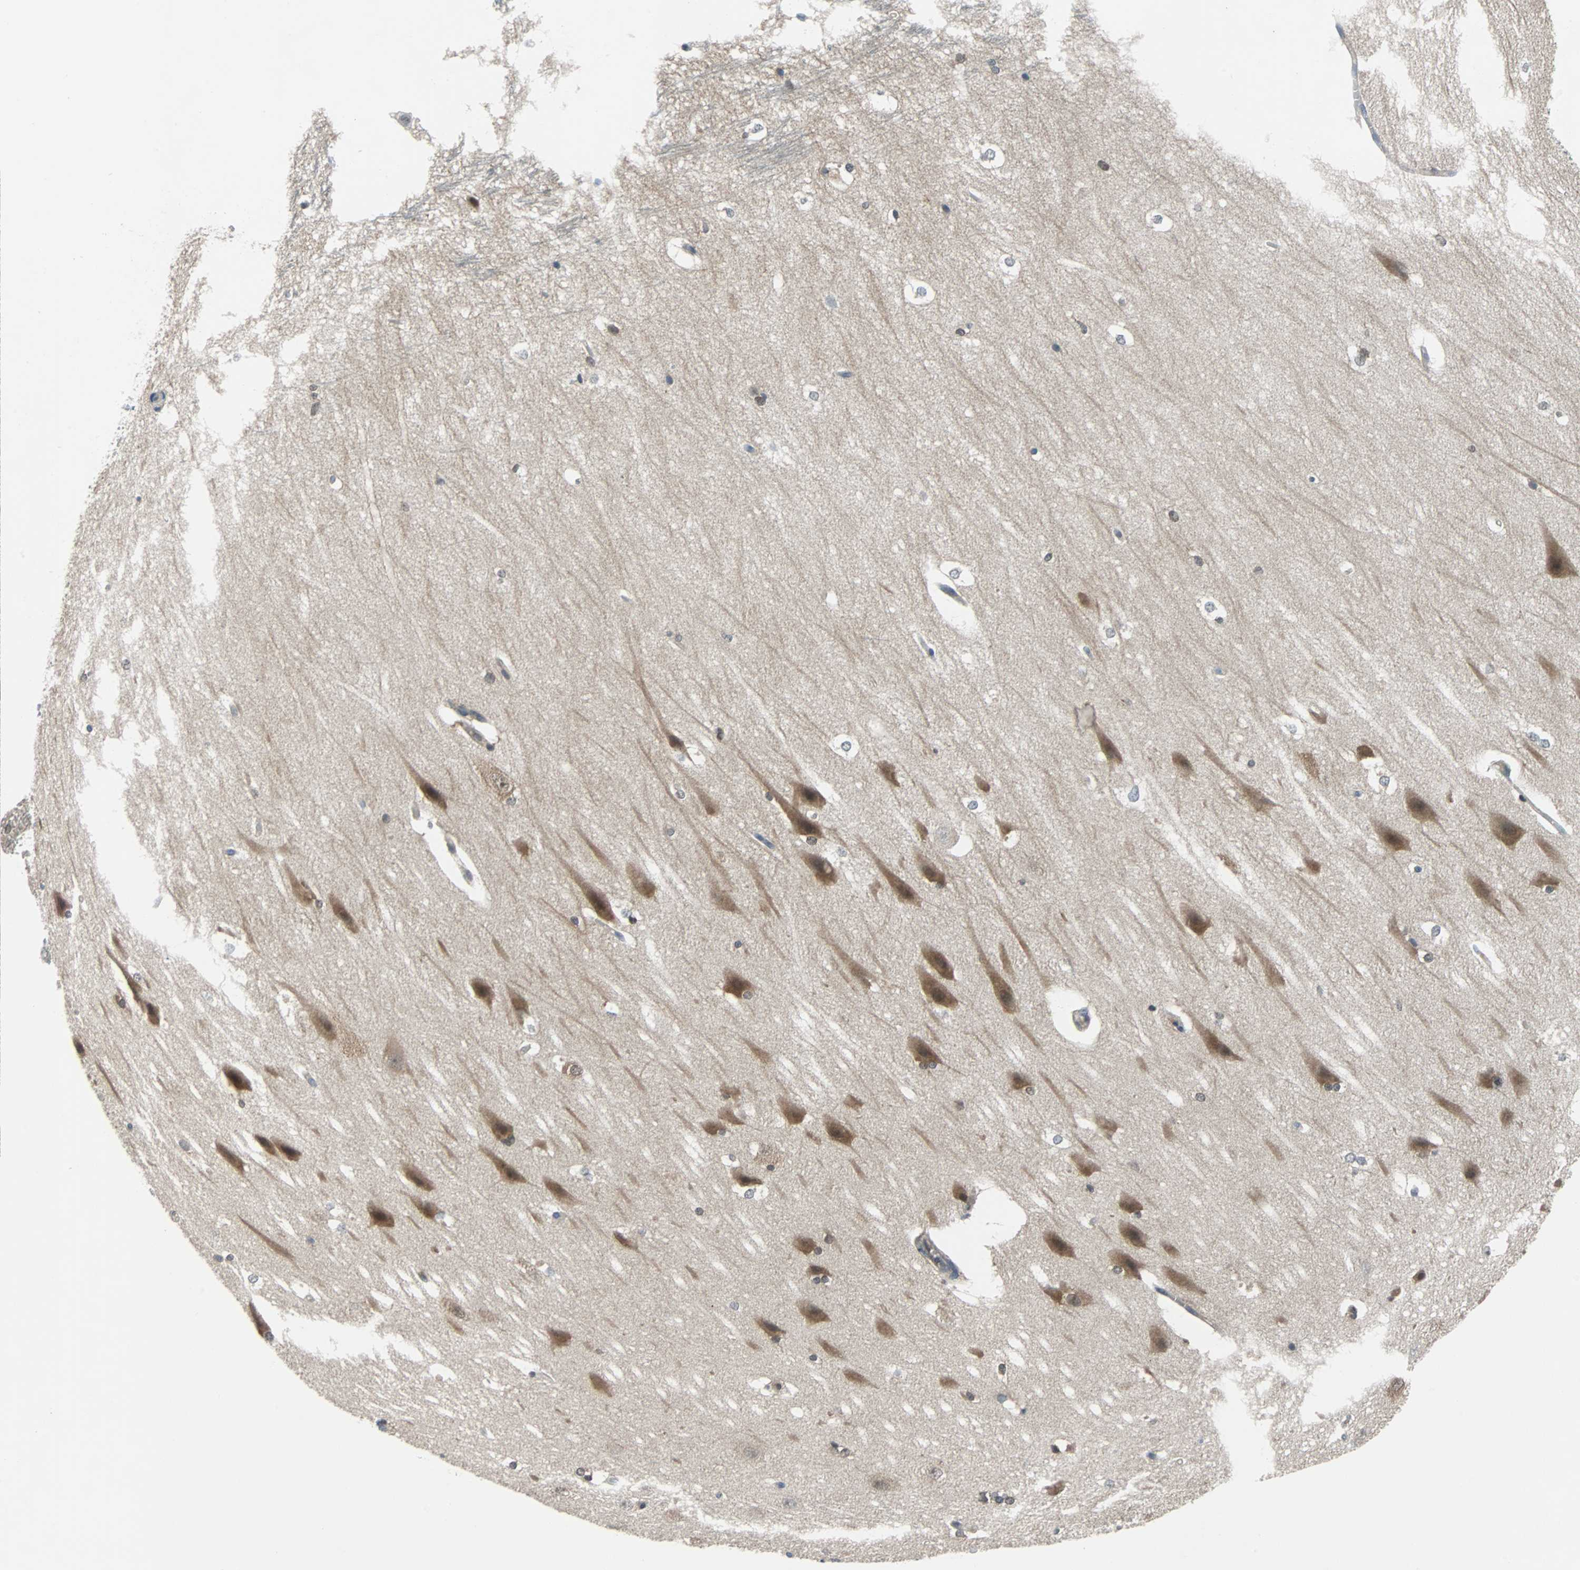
{"staining": {"intensity": "weak", "quantity": "<25%", "location": "cytoplasmic/membranous,nuclear"}, "tissue": "hippocampus", "cell_type": "Glial cells", "image_type": "normal", "snomed": [{"axis": "morphology", "description": "Normal tissue, NOS"}, {"axis": "topography", "description": "Hippocampus"}], "caption": "Immunohistochemistry image of unremarkable human hippocampus stained for a protein (brown), which exhibits no expression in glial cells. (Stains: DAB (3,3'-diaminobenzidine) immunohistochemistry with hematoxylin counter stain, Microscopy: brightfield microscopy at high magnification).", "gene": "MAP2K6", "patient": {"sex": "female", "age": 19}}